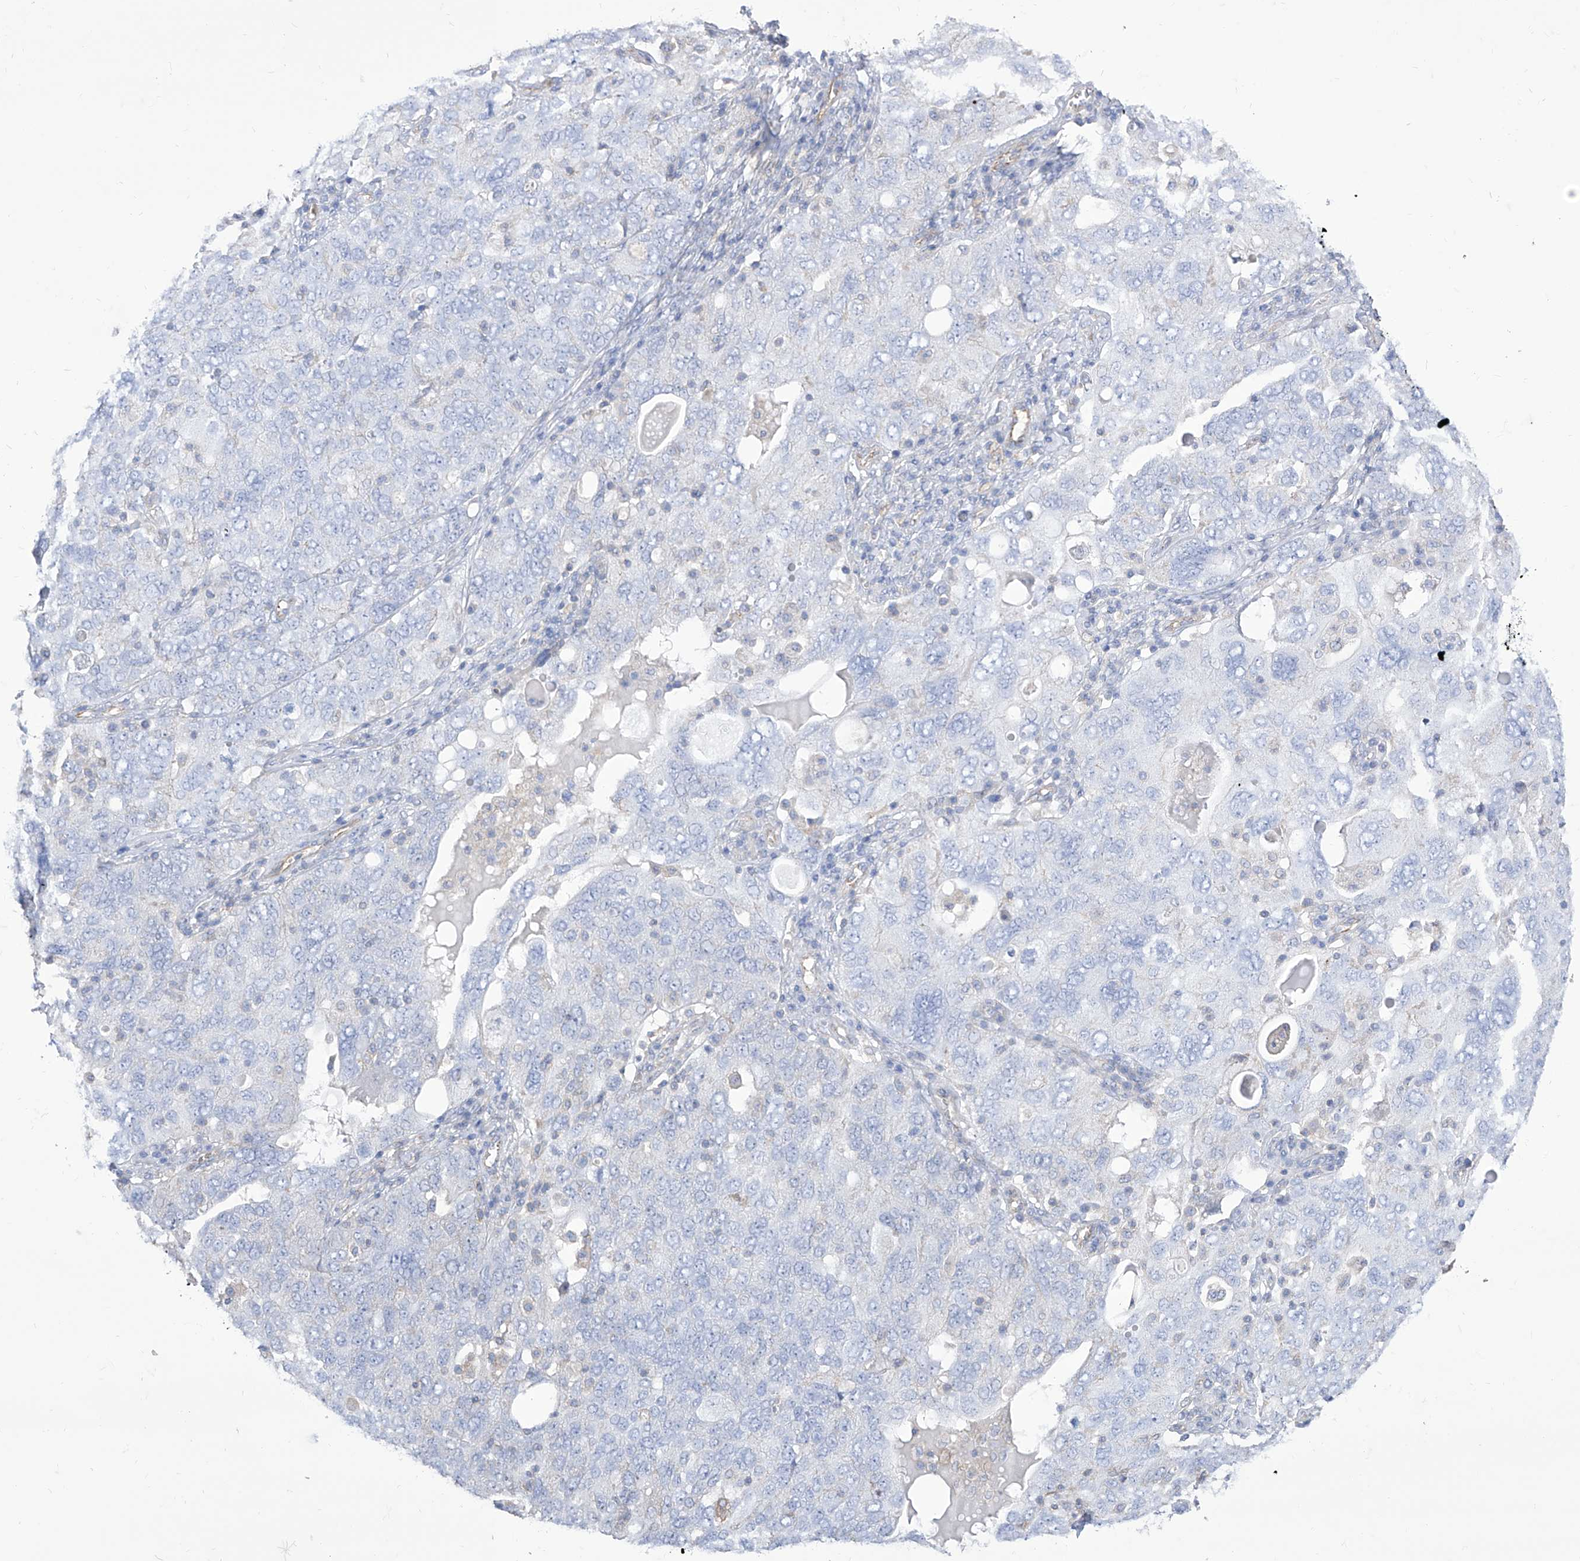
{"staining": {"intensity": "negative", "quantity": "none", "location": "none"}, "tissue": "ovarian cancer", "cell_type": "Tumor cells", "image_type": "cancer", "snomed": [{"axis": "morphology", "description": "Carcinoma, endometroid"}, {"axis": "topography", "description": "Ovary"}], "caption": "This histopathology image is of endometroid carcinoma (ovarian) stained with immunohistochemistry (IHC) to label a protein in brown with the nuclei are counter-stained blue. There is no positivity in tumor cells.", "gene": "C1orf74", "patient": {"sex": "female", "age": 62}}